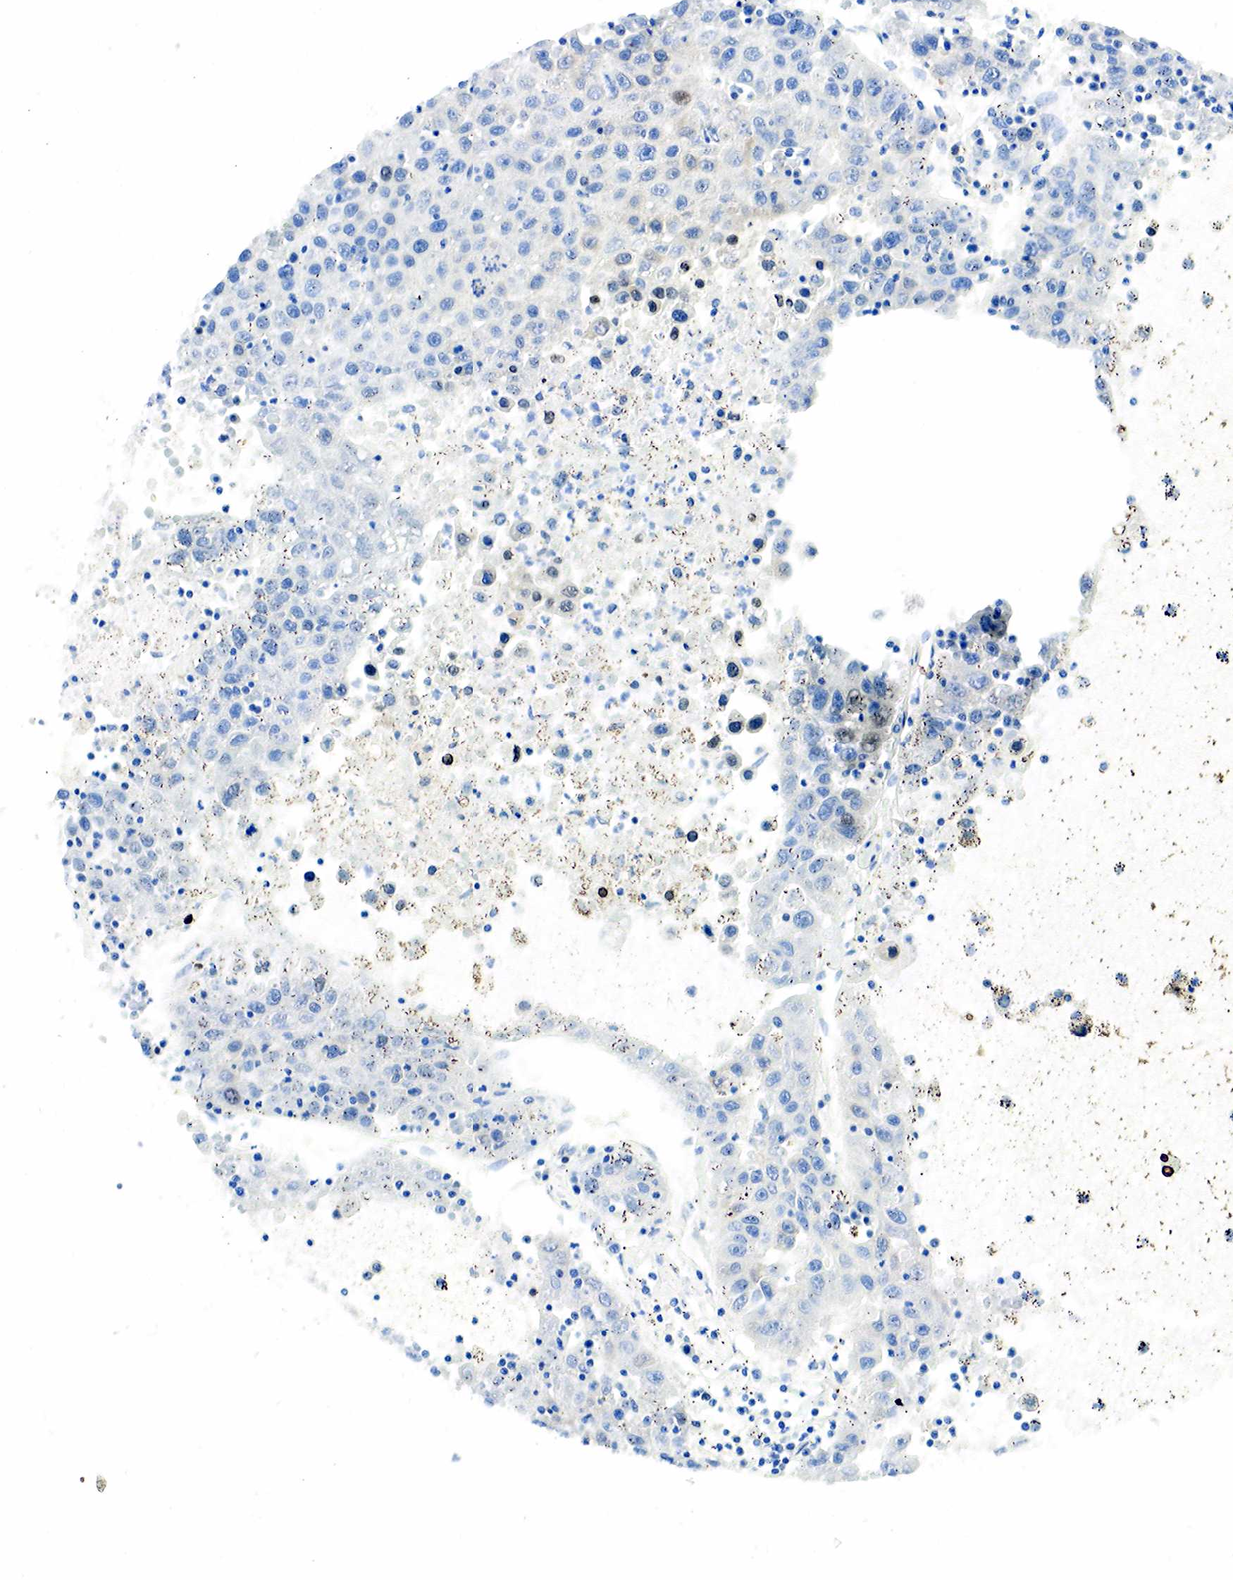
{"staining": {"intensity": "negative", "quantity": "none", "location": "none"}, "tissue": "liver cancer", "cell_type": "Tumor cells", "image_type": "cancer", "snomed": [{"axis": "morphology", "description": "Carcinoma, Hepatocellular, NOS"}, {"axis": "topography", "description": "Liver"}], "caption": "DAB (3,3'-diaminobenzidine) immunohistochemical staining of liver cancer (hepatocellular carcinoma) shows no significant staining in tumor cells. The staining was performed using DAB to visualize the protein expression in brown, while the nuclei were stained in blue with hematoxylin (Magnification: 20x).", "gene": "PGR", "patient": {"sex": "male", "age": 49}}